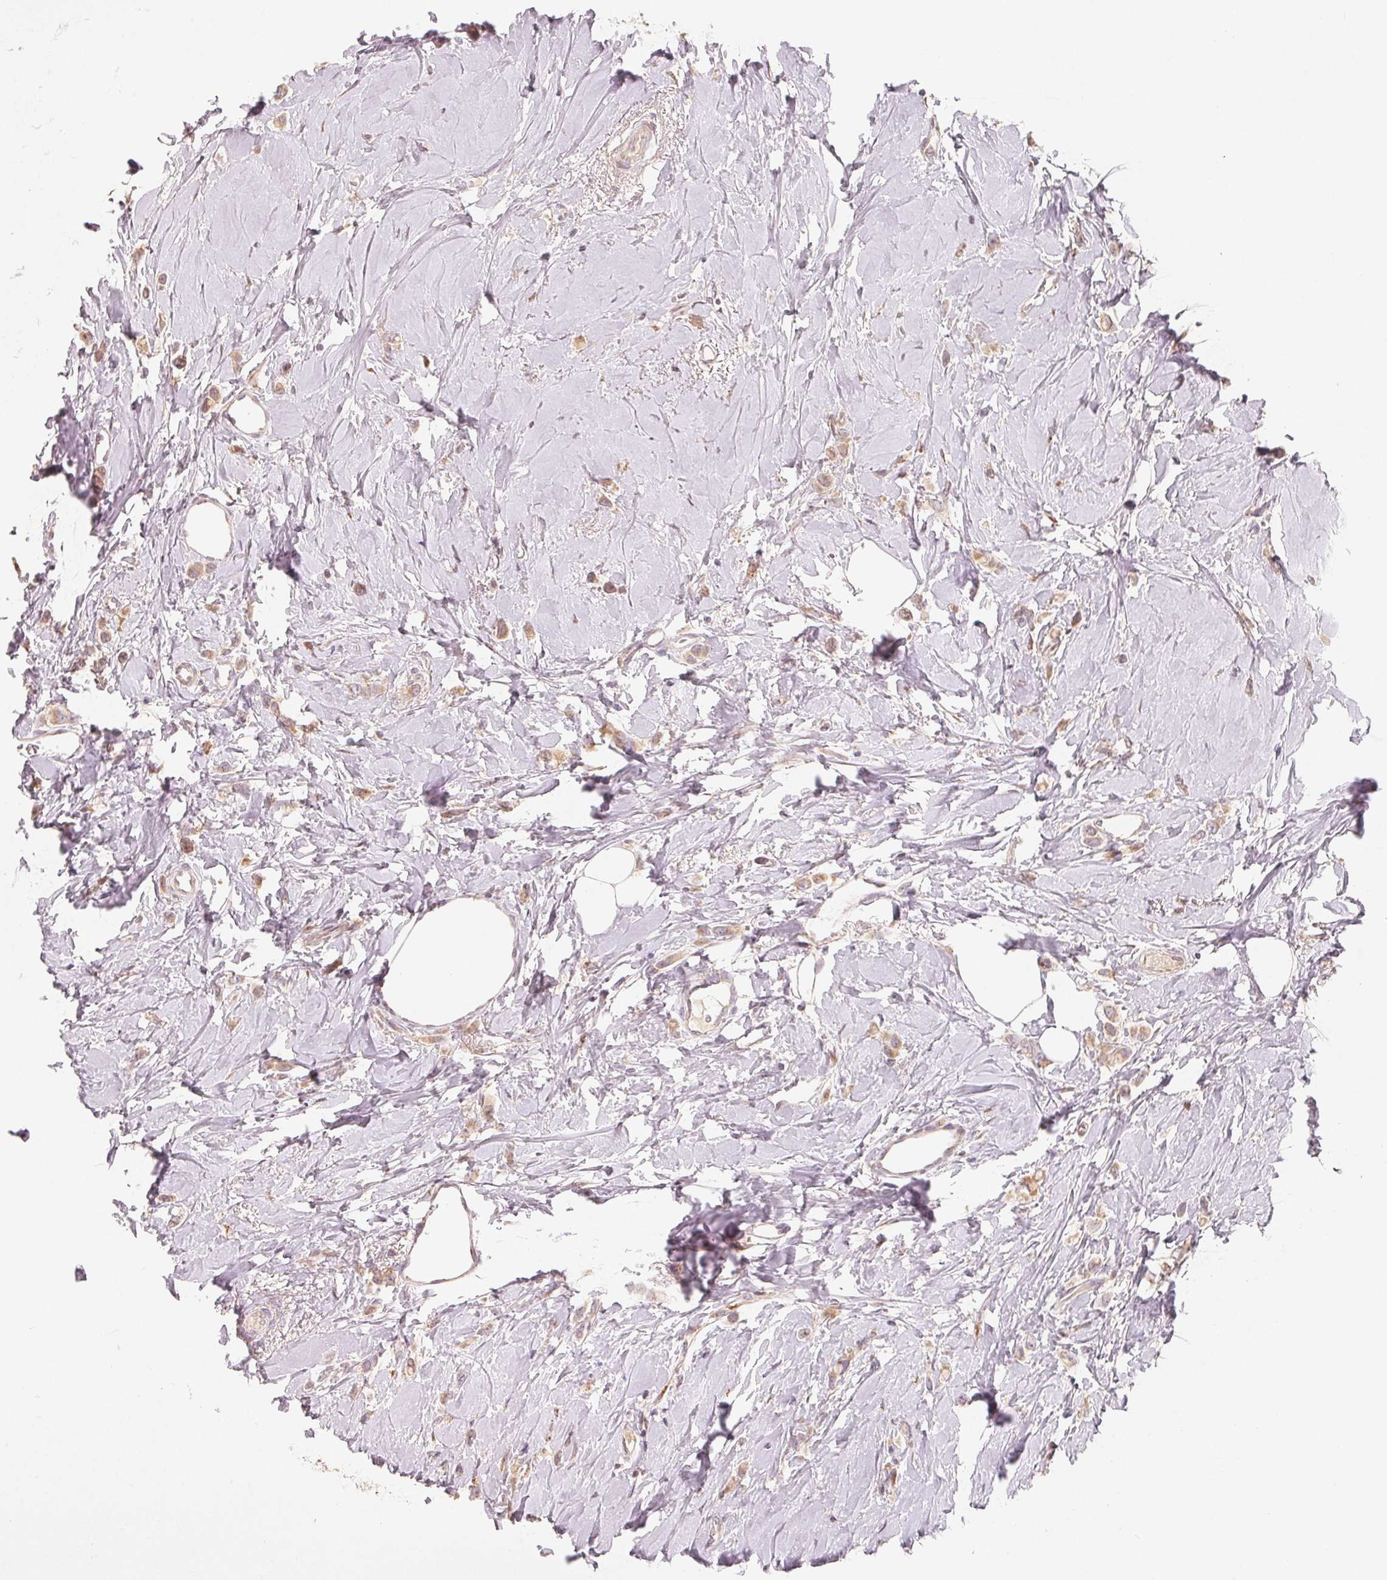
{"staining": {"intensity": "moderate", "quantity": "25%-75%", "location": "cytoplasmic/membranous"}, "tissue": "breast cancer", "cell_type": "Tumor cells", "image_type": "cancer", "snomed": [{"axis": "morphology", "description": "Lobular carcinoma"}, {"axis": "topography", "description": "Breast"}], "caption": "IHC photomicrograph of human breast cancer (lobular carcinoma) stained for a protein (brown), which reveals medium levels of moderate cytoplasmic/membranous staining in approximately 25%-75% of tumor cells.", "gene": "TMSB15B", "patient": {"sex": "female", "age": 66}}